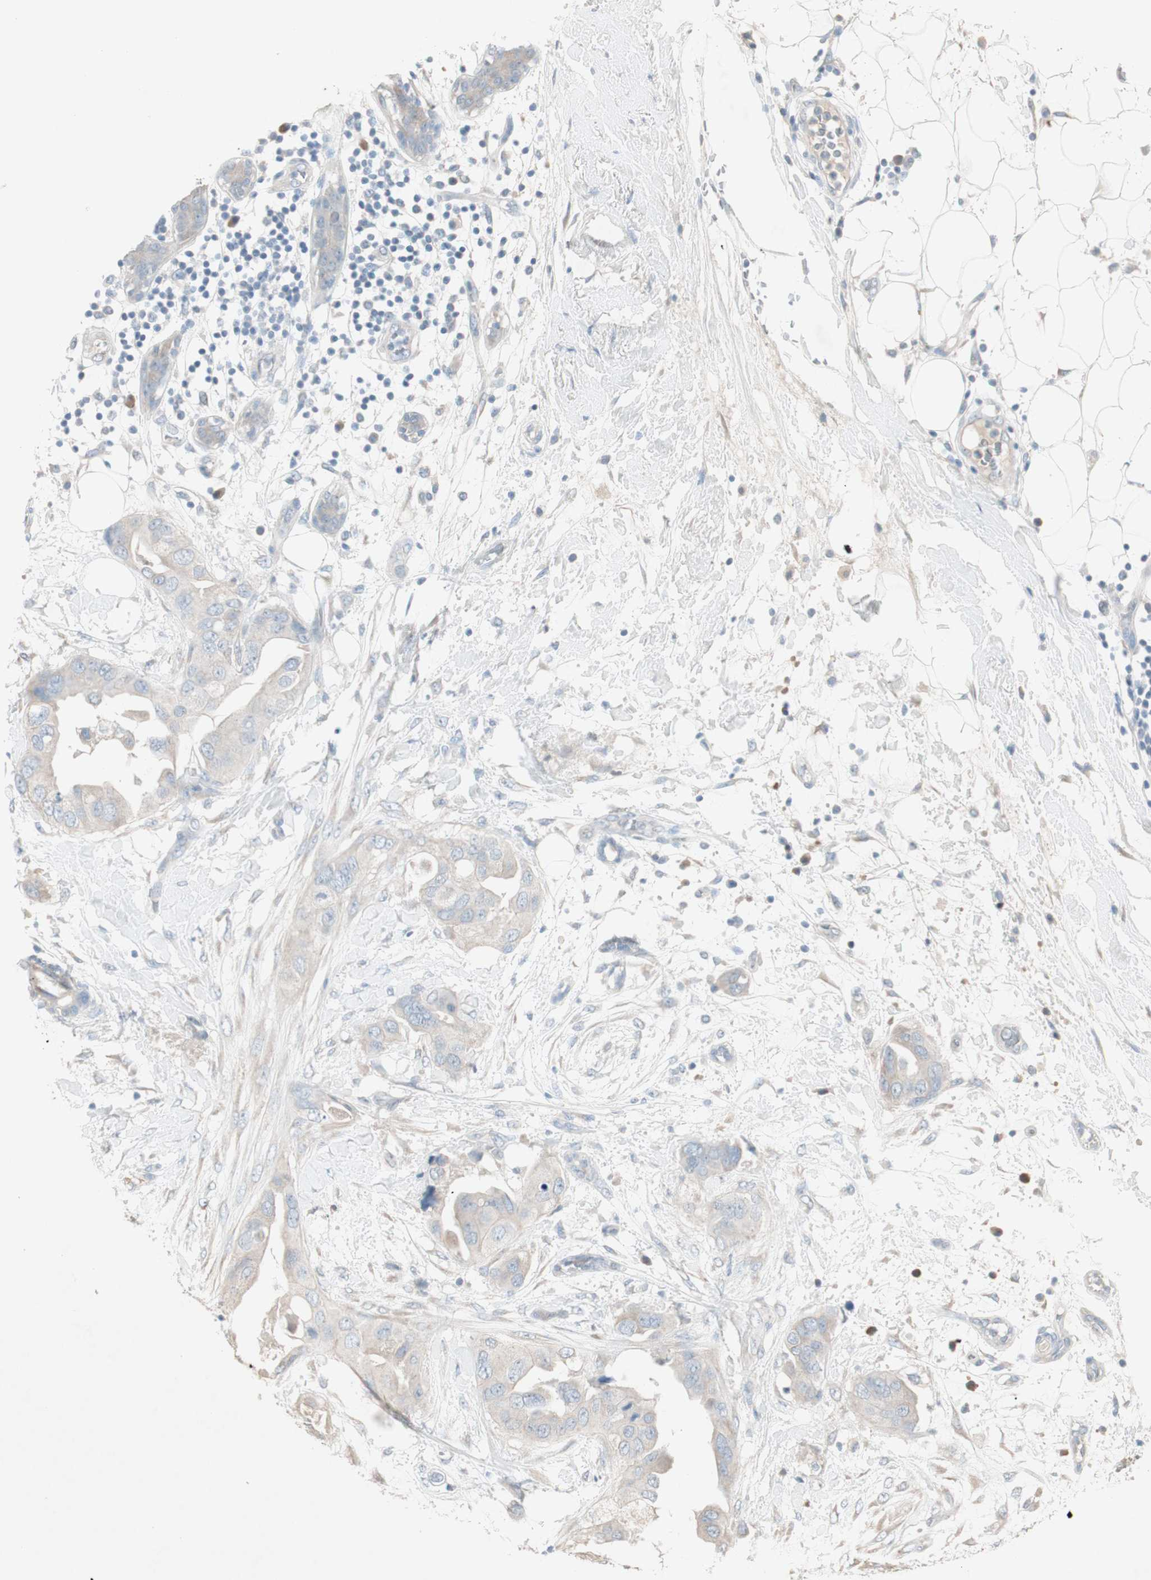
{"staining": {"intensity": "weak", "quantity": ">75%", "location": "cytoplasmic/membranous"}, "tissue": "breast cancer", "cell_type": "Tumor cells", "image_type": "cancer", "snomed": [{"axis": "morphology", "description": "Duct carcinoma"}, {"axis": "topography", "description": "Breast"}], "caption": "Breast intraductal carcinoma stained for a protein demonstrates weak cytoplasmic/membranous positivity in tumor cells. (DAB (3,3'-diaminobenzidine) = brown stain, brightfield microscopy at high magnification).", "gene": "KHK", "patient": {"sex": "female", "age": 40}}